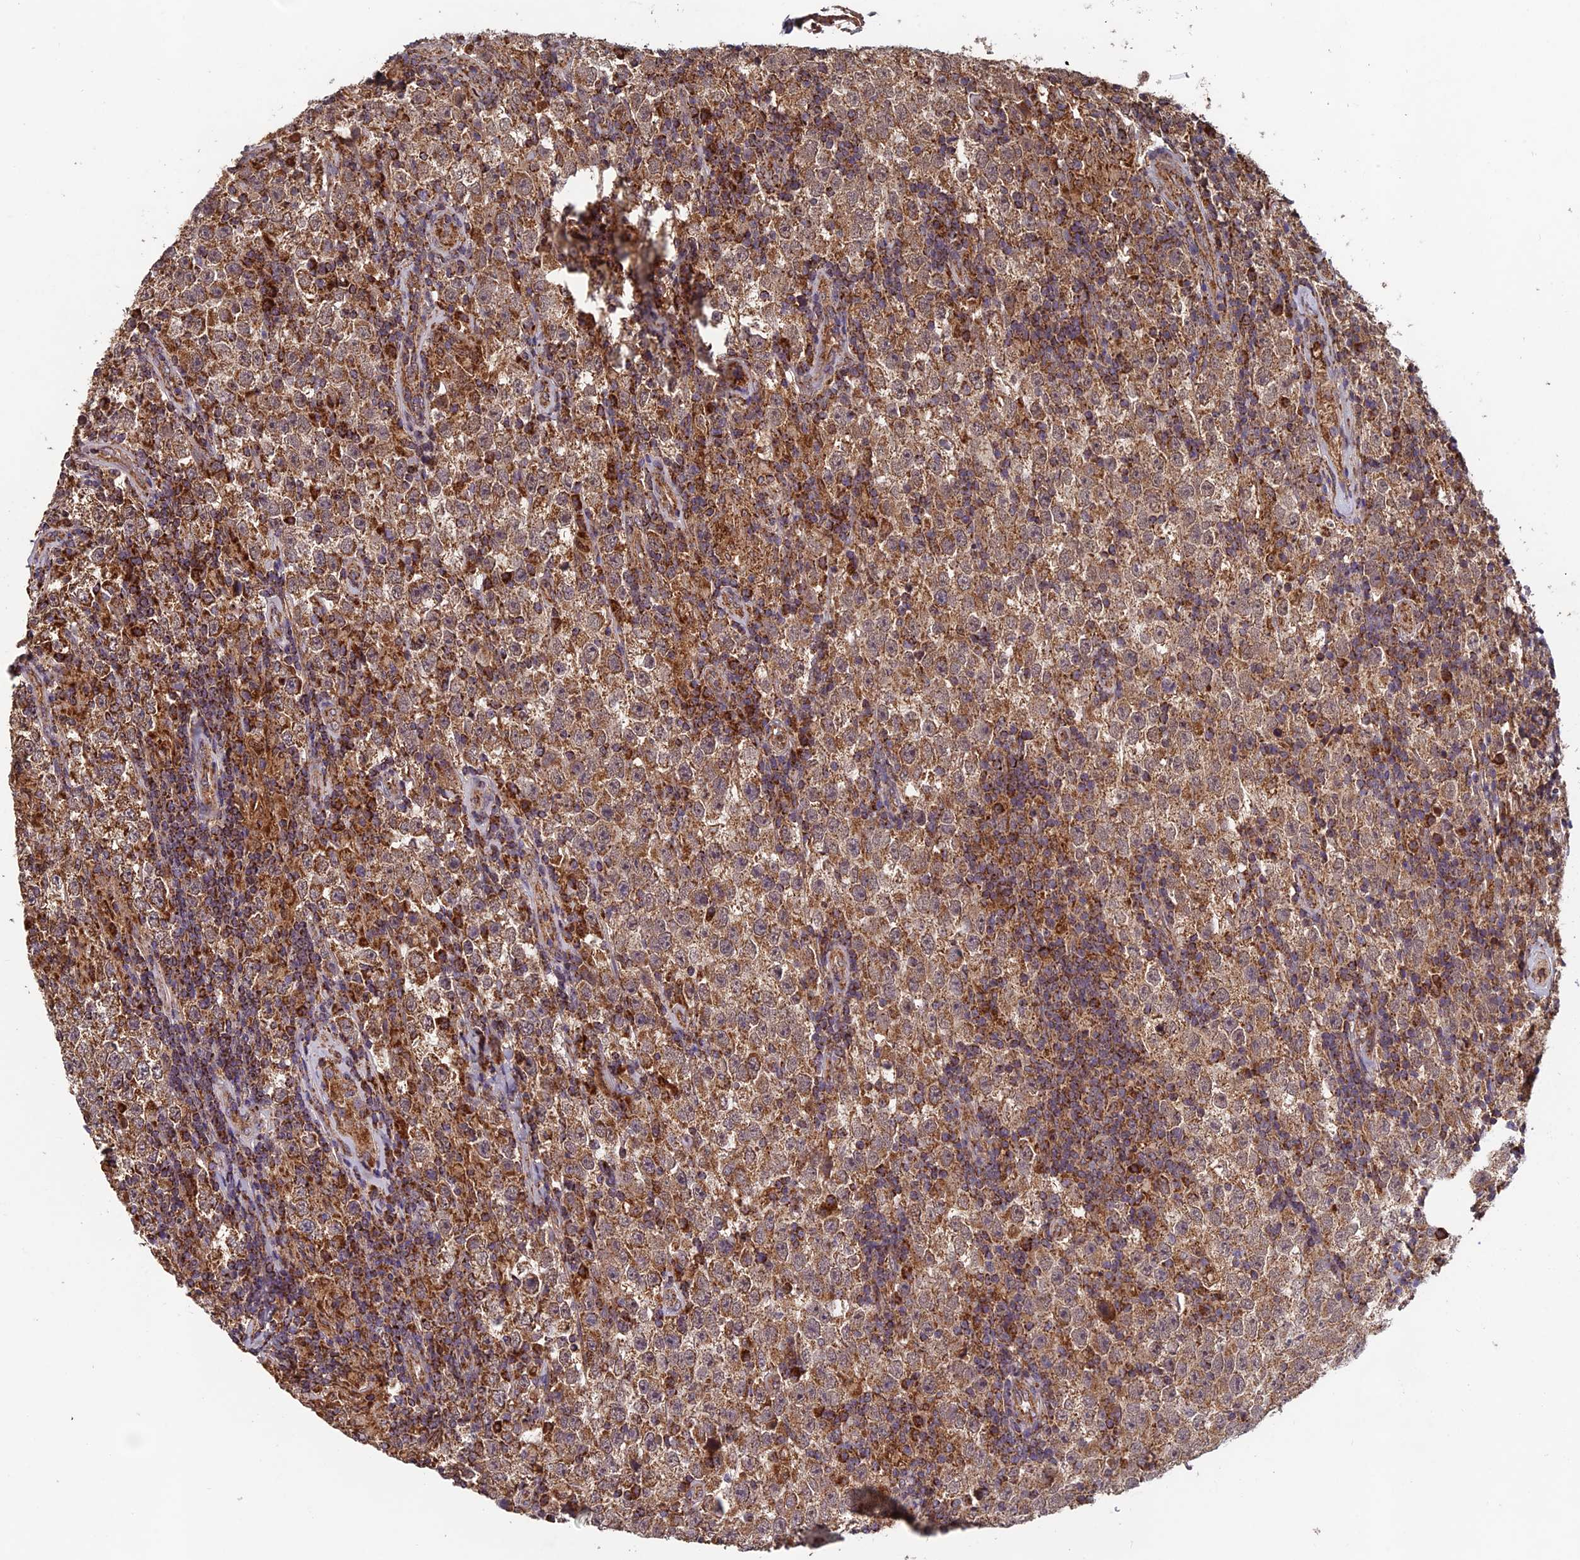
{"staining": {"intensity": "moderate", "quantity": ">75%", "location": "cytoplasmic/membranous"}, "tissue": "testis cancer", "cell_type": "Tumor cells", "image_type": "cancer", "snomed": [{"axis": "morphology", "description": "Normal tissue, NOS"}, {"axis": "morphology", "description": "Urothelial carcinoma, High grade"}, {"axis": "morphology", "description": "Seminoma, NOS"}, {"axis": "morphology", "description": "Carcinoma, Embryonal, NOS"}, {"axis": "topography", "description": "Urinary bladder"}, {"axis": "topography", "description": "Testis"}], "caption": "Protein analysis of testis cancer tissue reveals moderate cytoplasmic/membranous expression in approximately >75% of tumor cells.", "gene": "CCDC15", "patient": {"sex": "male", "age": 41}}